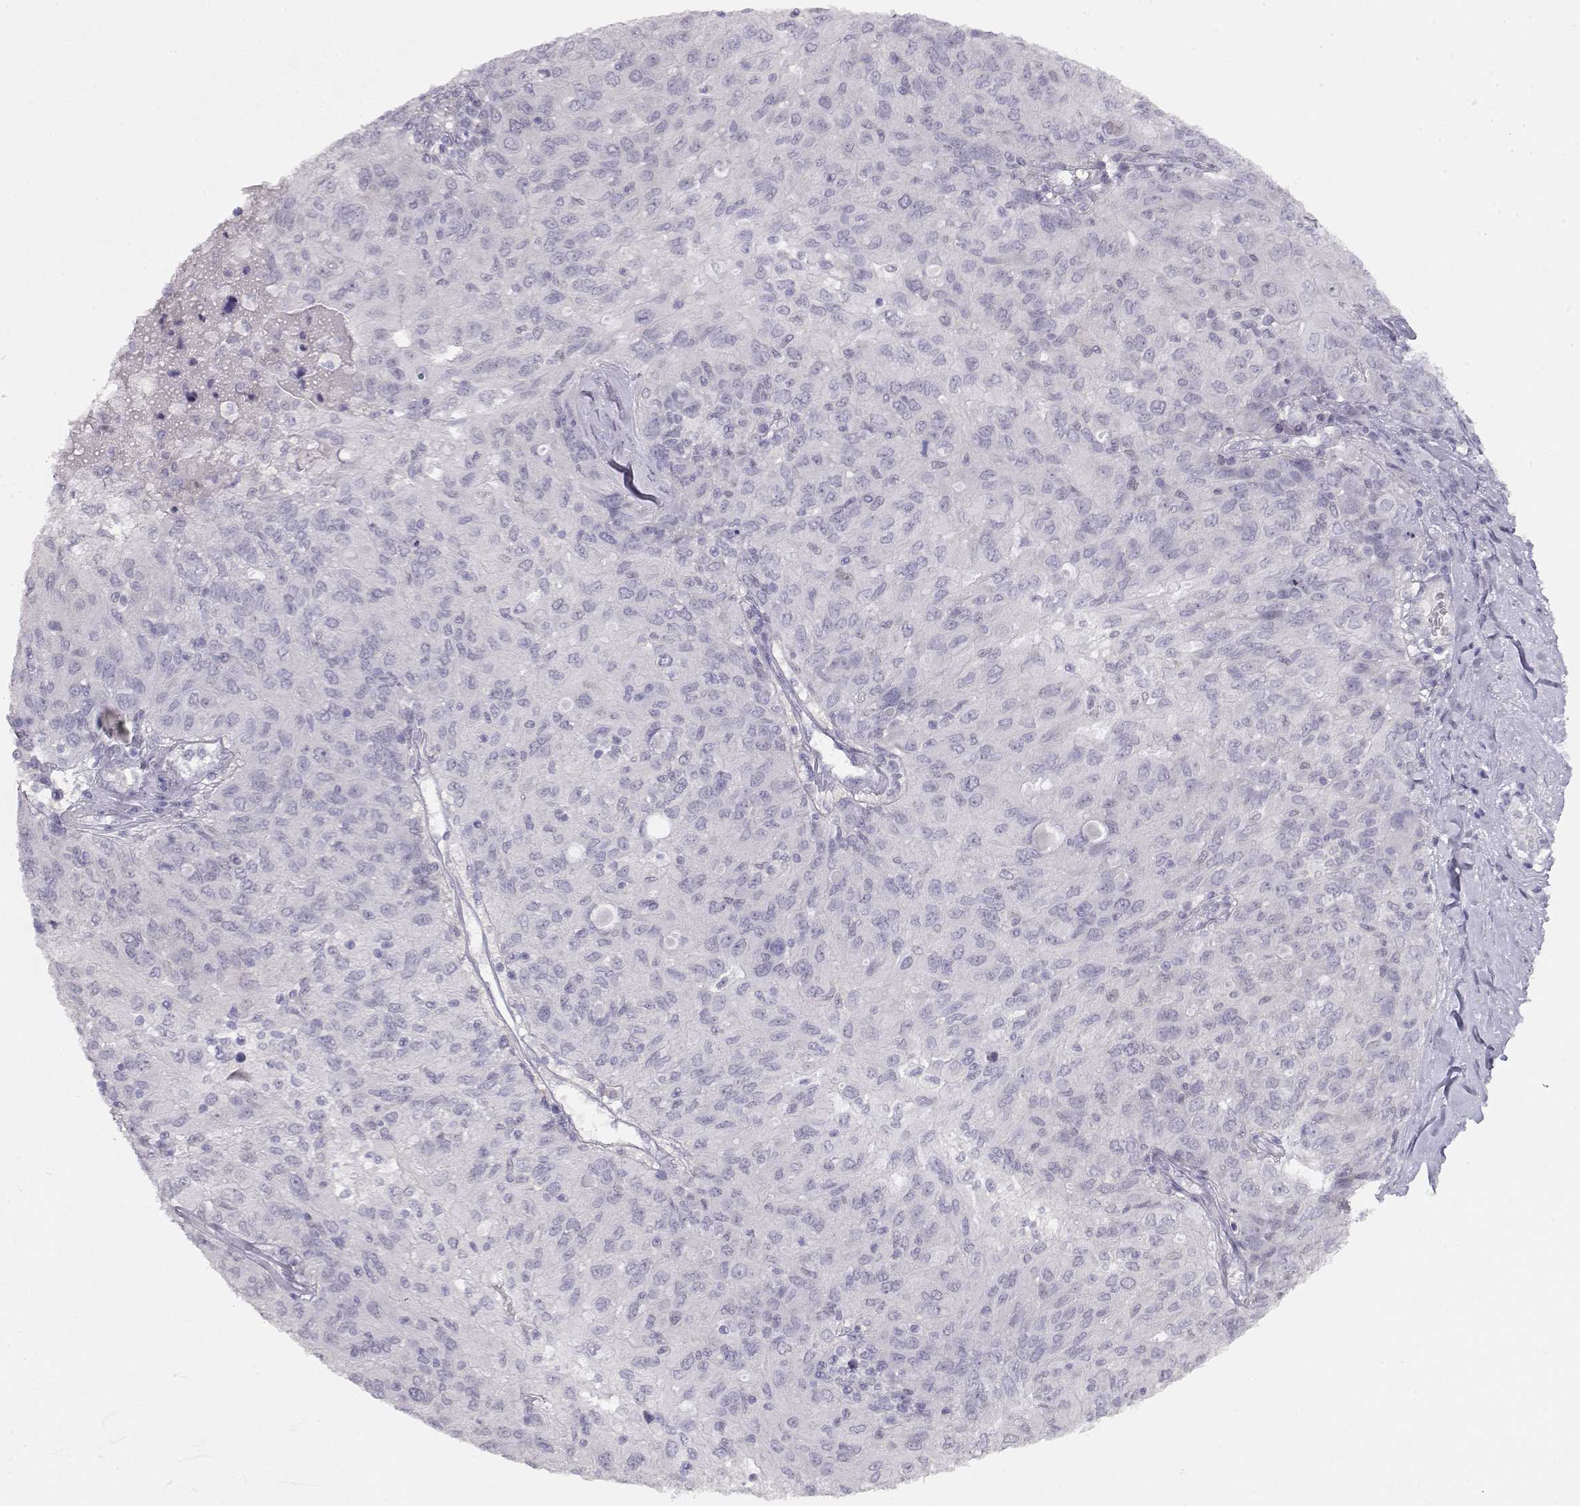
{"staining": {"intensity": "negative", "quantity": "none", "location": "none"}, "tissue": "ovarian cancer", "cell_type": "Tumor cells", "image_type": "cancer", "snomed": [{"axis": "morphology", "description": "Carcinoma, endometroid"}, {"axis": "topography", "description": "Ovary"}], "caption": "Photomicrograph shows no significant protein staining in tumor cells of ovarian cancer (endometroid carcinoma). (DAB (3,3'-diaminobenzidine) IHC visualized using brightfield microscopy, high magnification).", "gene": "IMPG1", "patient": {"sex": "female", "age": 50}}